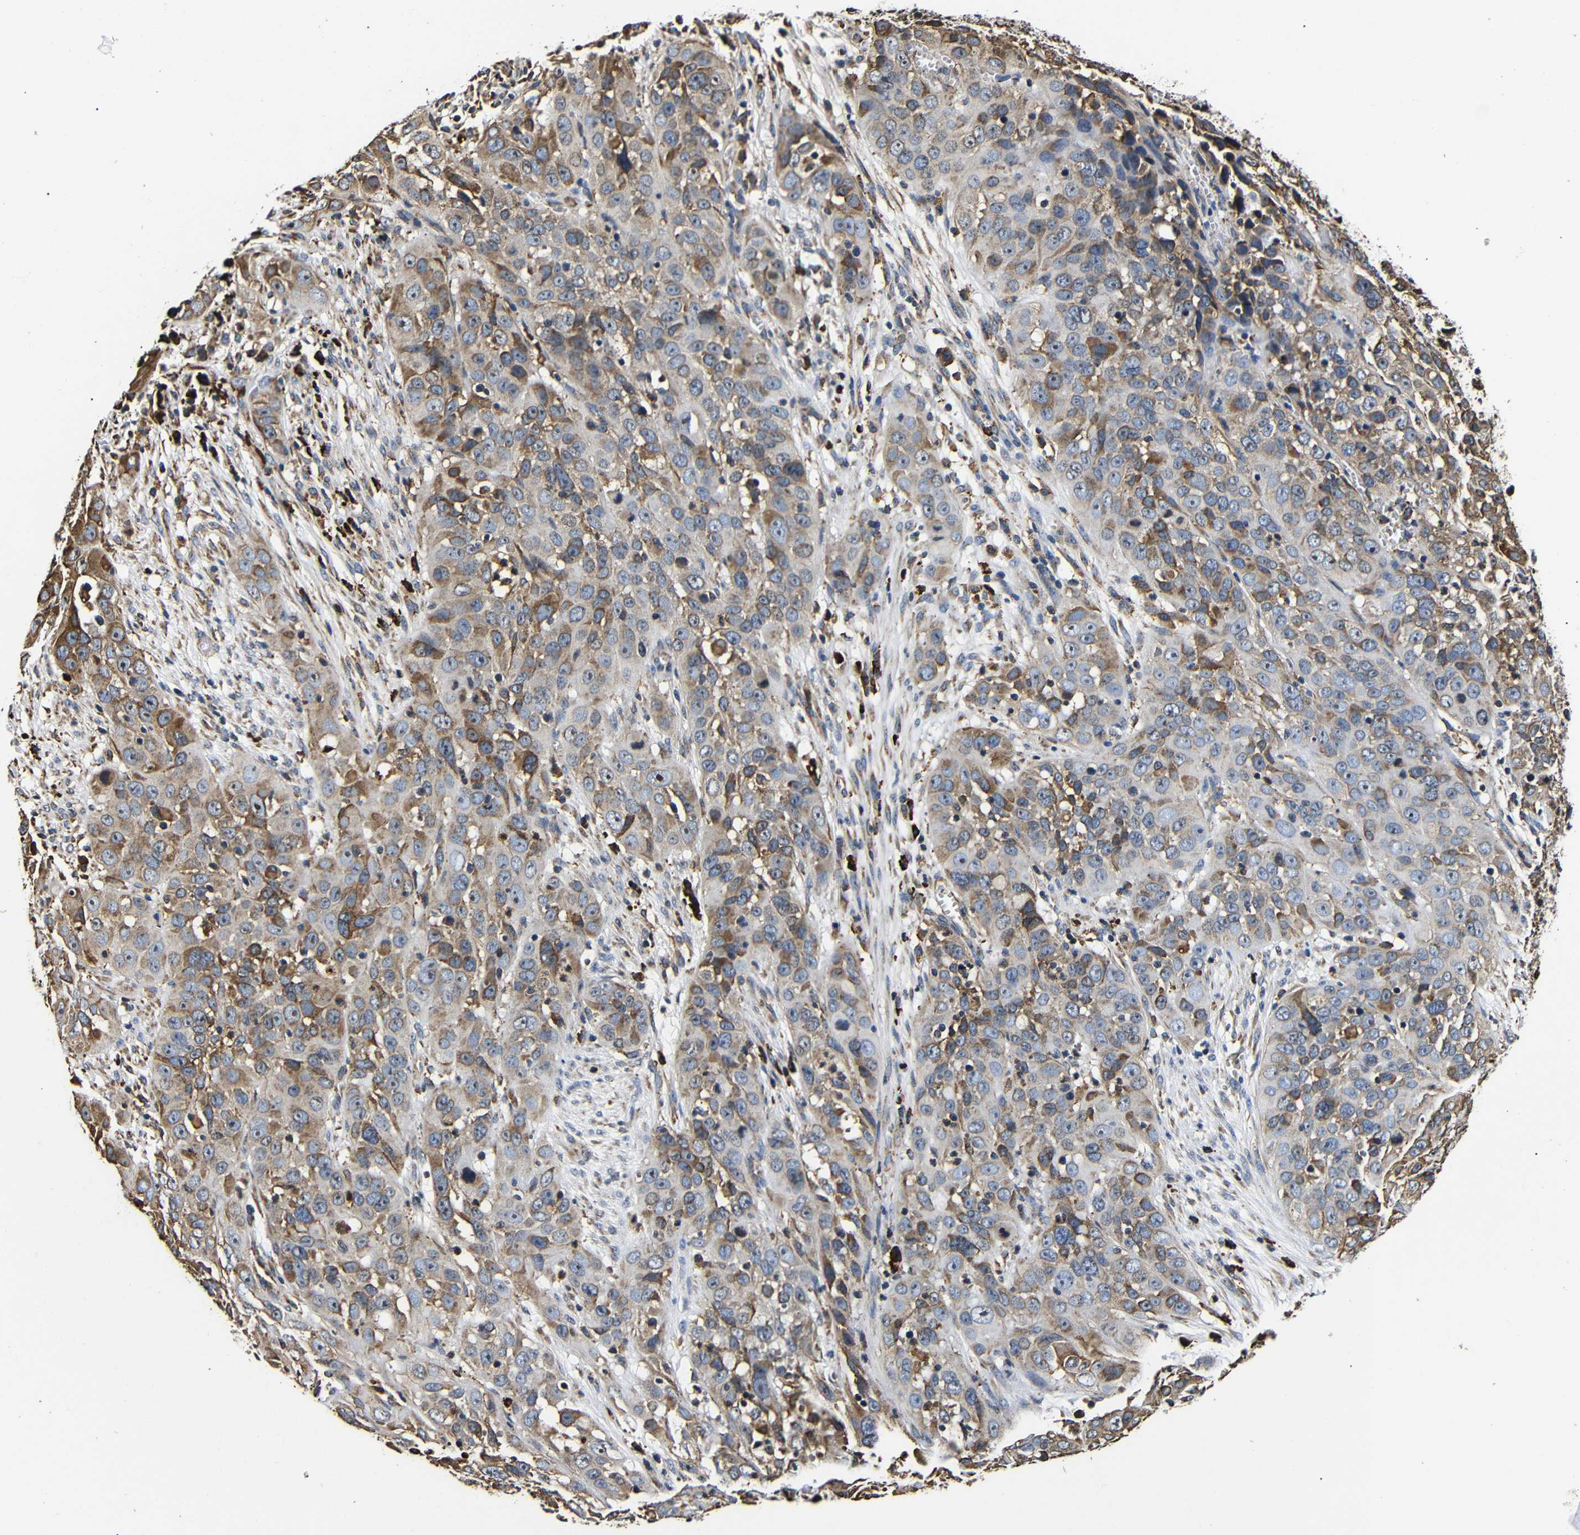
{"staining": {"intensity": "moderate", "quantity": "<25%", "location": "cytoplasmic/membranous"}, "tissue": "cervical cancer", "cell_type": "Tumor cells", "image_type": "cancer", "snomed": [{"axis": "morphology", "description": "Squamous cell carcinoma, NOS"}, {"axis": "topography", "description": "Cervix"}], "caption": "Moderate cytoplasmic/membranous positivity is identified in approximately <25% of tumor cells in squamous cell carcinoma (cervical).", "gene": "HHIP", "patient": {"sex": "female", "age": 32}}